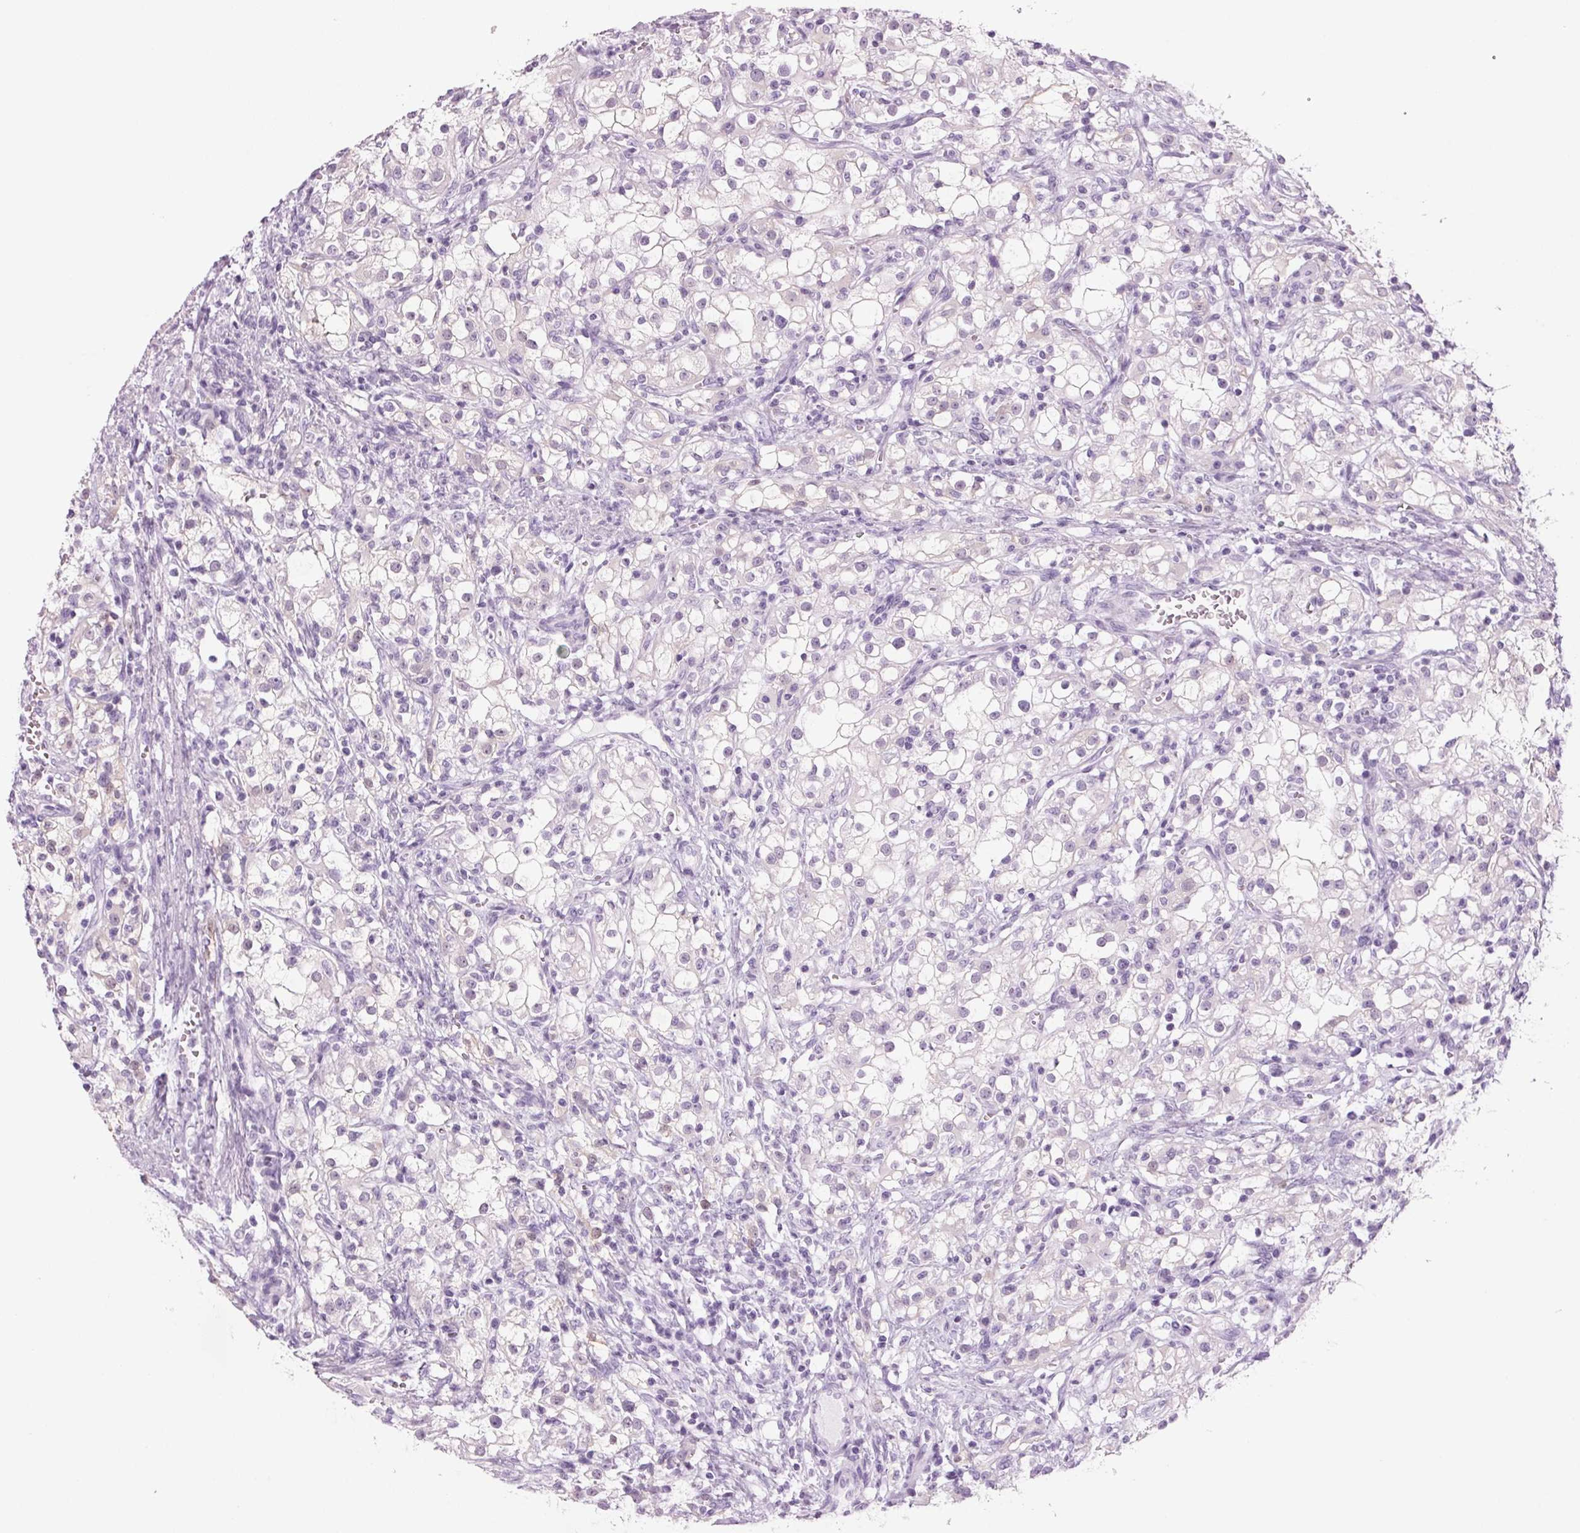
{"staining": {"intensity": "negative", "quantity": "none", "location": "none"}, "tissue": "renal cancer", "cell_type": "Tumor cells", "image_type": "cancer", "snomed": [{"axis": "morphology", "description": "Adenocarcinoma, NOS"}, {"axis": "topography", "description": "Kidney"}], "caption": "DAB immunohistochemical staining of human adenocarcinoma (renal) reveals no significant expression in tumor cells. (Stains: DAB immunohistochemistry with hematoxylin counter stain, Microscopy: brightfield microscopy at high magnification).", "gene": "PPP1R1A", "patient": {"sex": "female", "age": 74}}